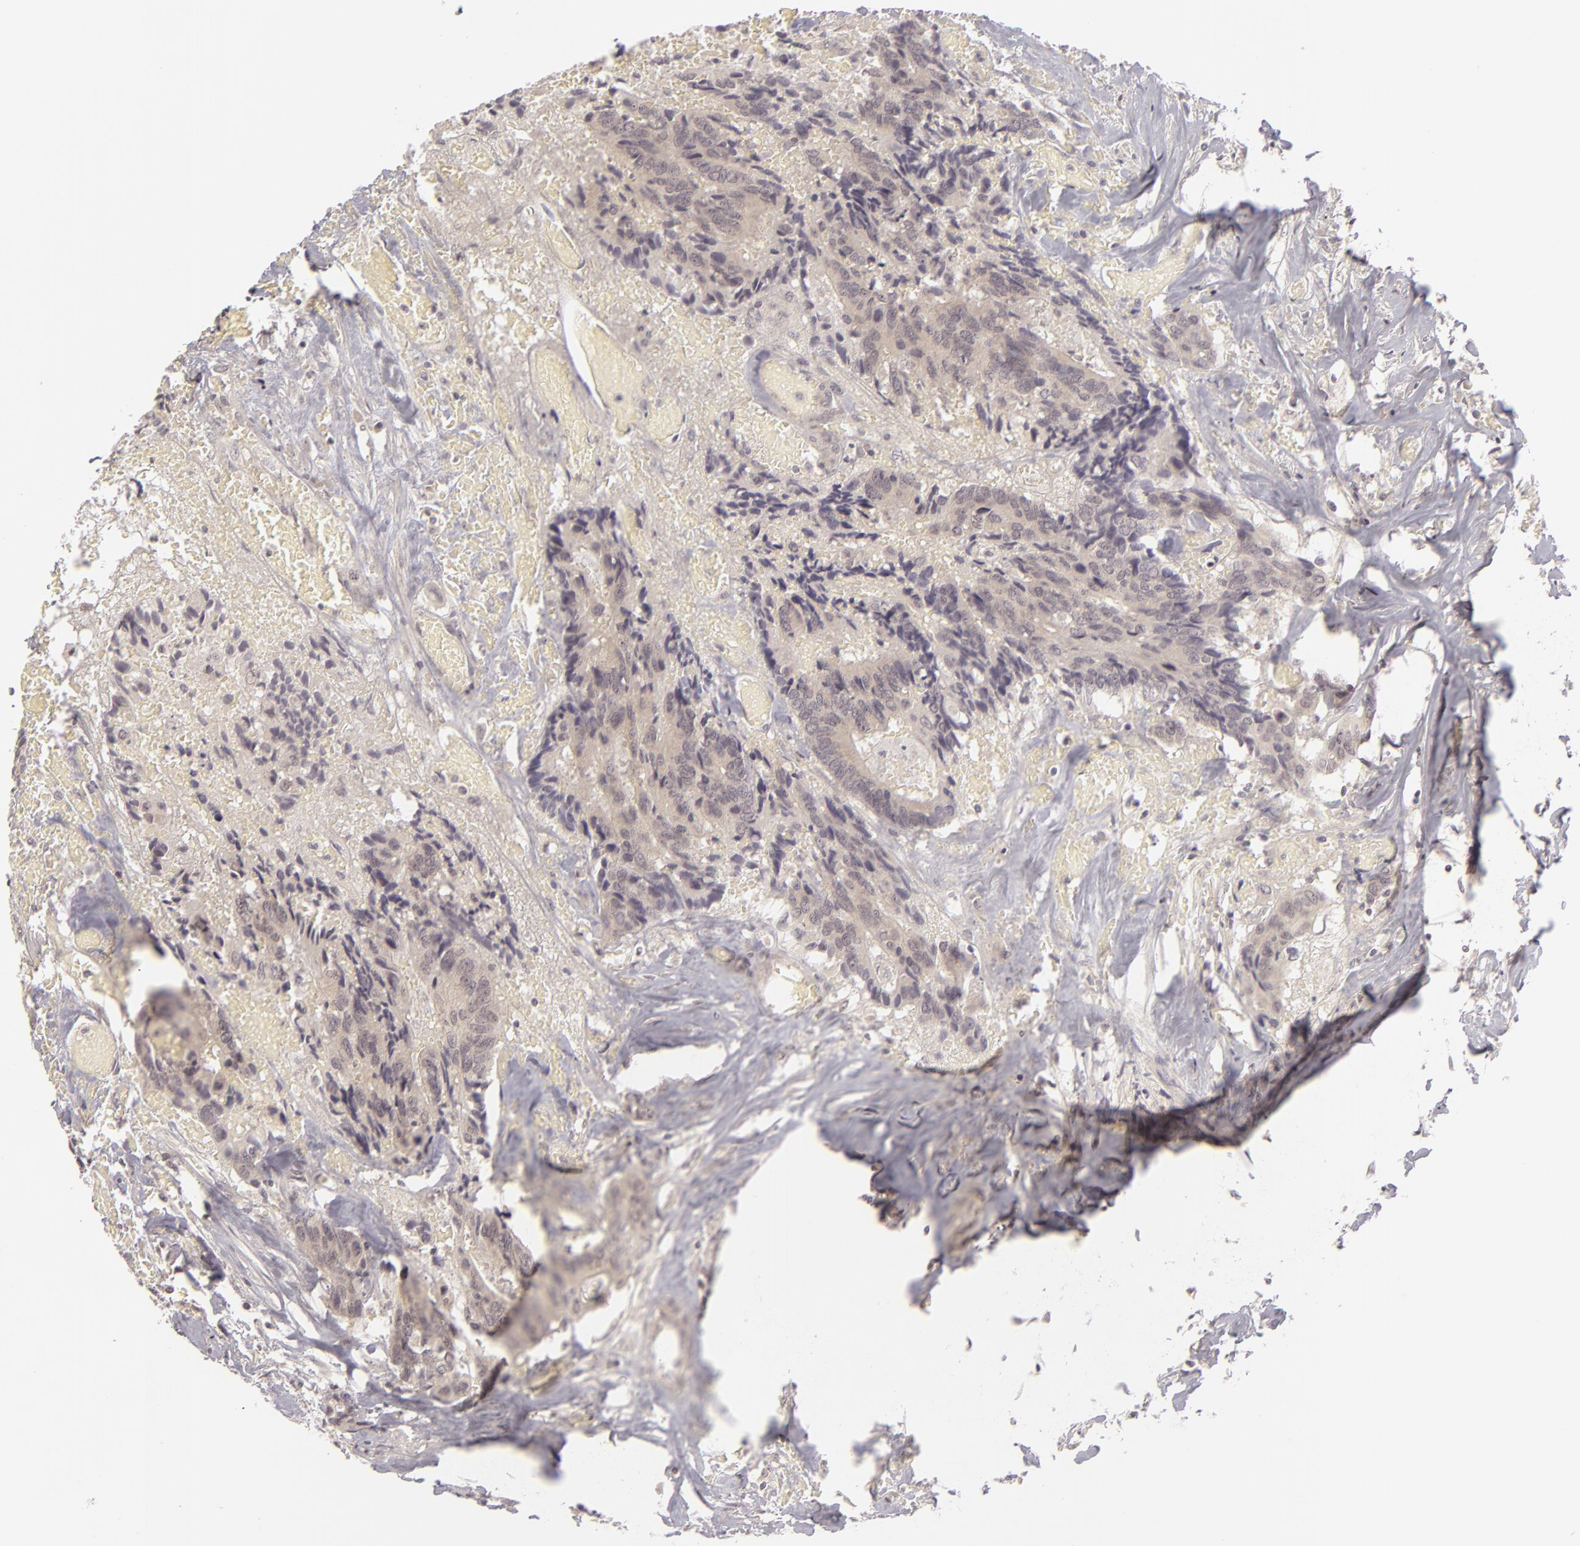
{"staining": {"intensity": "weak", "quantity": ">75%", "location": "cytoplasmic/membranous"}, "tissue": "colorectal cancer", "cell_type": "Tumor cells", "image_type": "cancer", "snomed": [{"axis": "morphology", "description": "Adenocarcinoma, NOS"}, {"axis": "topography", "description": "Rectum"}], "caption": "Tumor cells demonstrate low levels of weak cytoplasmic/membranous staining in about >75% of cells in human adenocarcinoma (colorectal). The protein is stained brown, and the nuclei are stained in blue (DAB IHC with brightfield microscopy, high magnification).", "gene": "DLG3", "patient": {"sex": "male", "age": 55}}